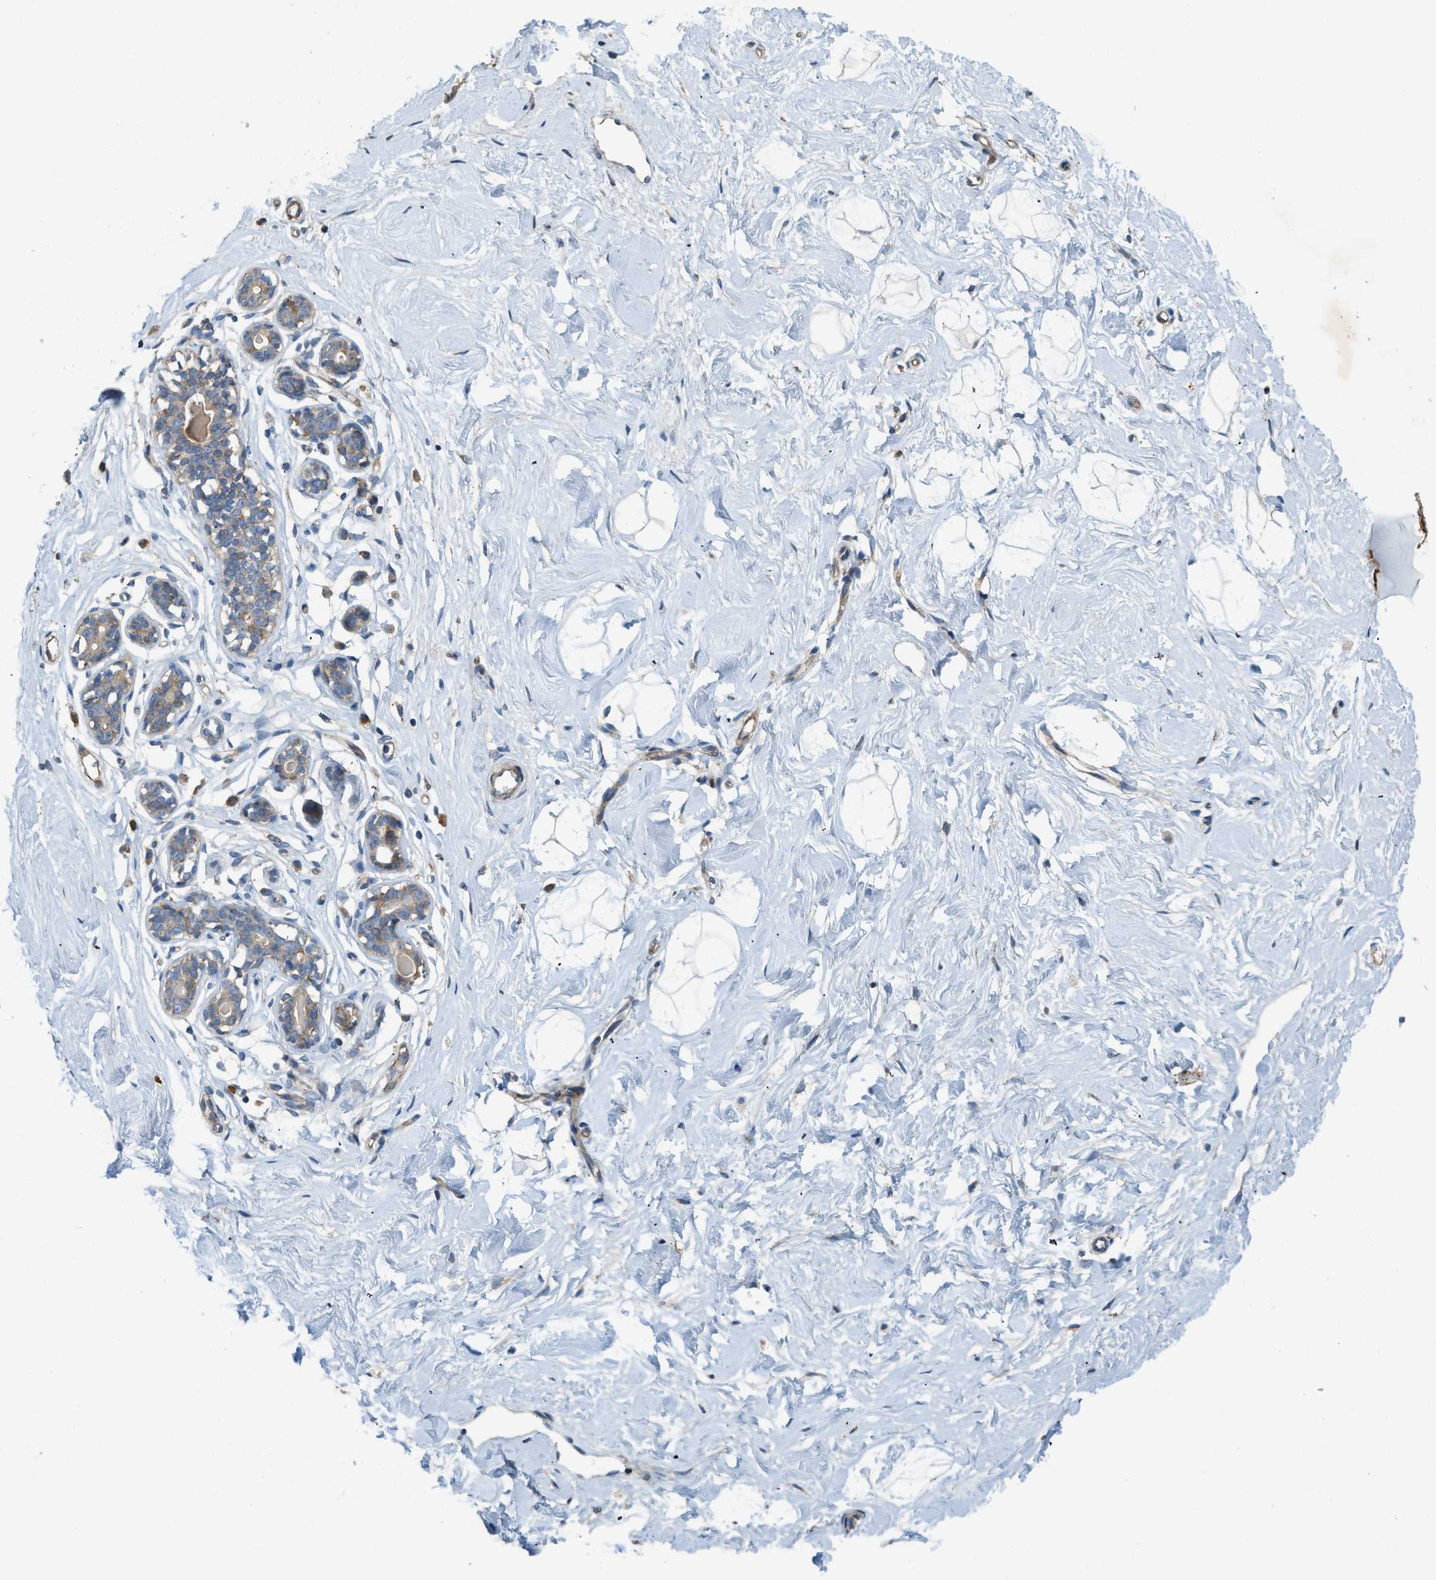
{"staining": {"intensity": "negative", "quantity": "none", "location": "none"}, "tissue": "breast", "cell_type": "Adipocytes", "image_type": "normal", "snomed": [{"axis": "morphology", "description": "Normal tissue, NOS"}, {"axis": "topography", "description": "Breast"}], "caption": "The micrograph displays no staining of adipocytes in benign breast.", "gene": "TMEM68", "patient": {"sex": "female", "age": 23}}